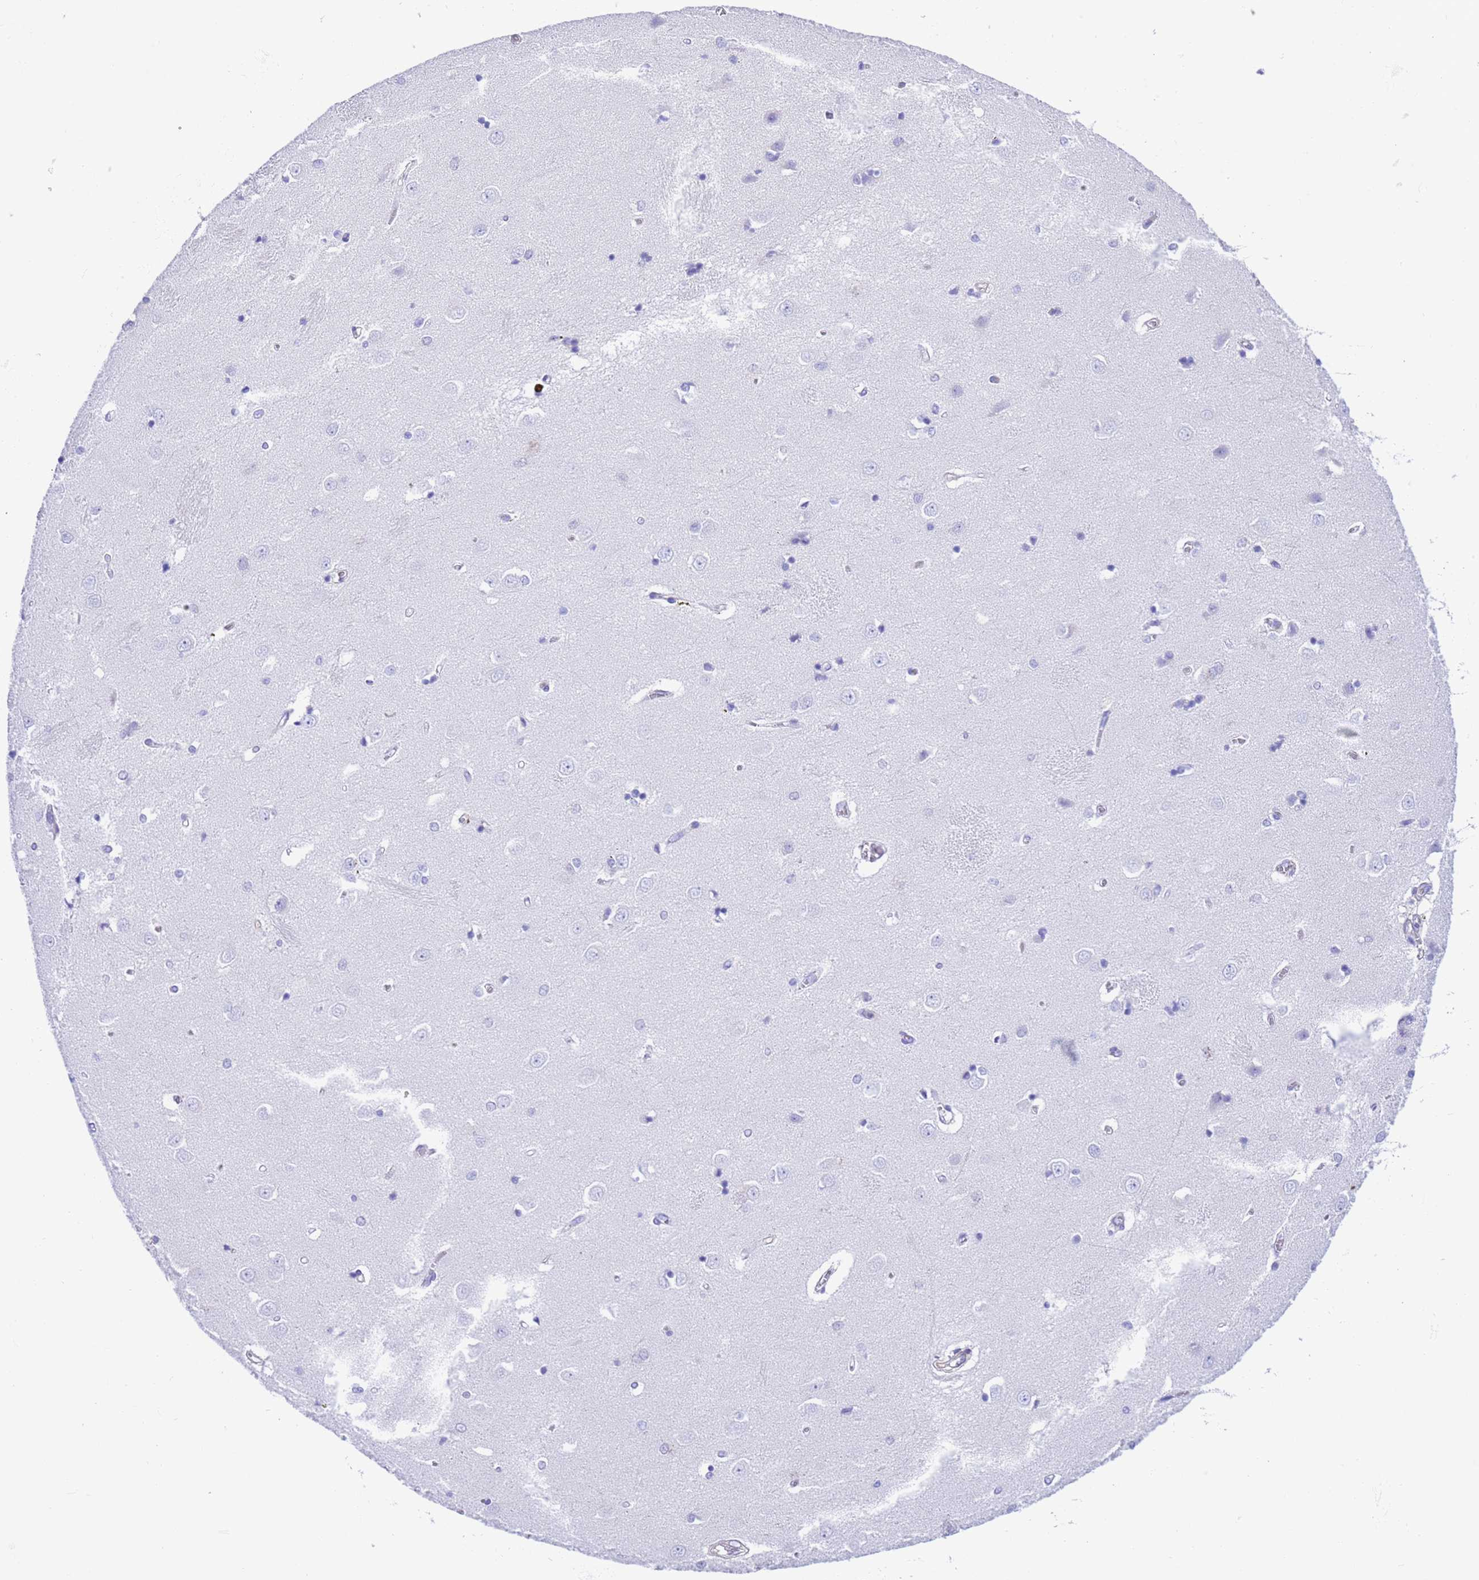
{"staining": {"intensity": "negative", "quantity": "none", "location": "none"}, "tissue": "caudate", "cell_type": "Glial cells", "image_type": "normal", "snomed": [{"axis": "morphology", "description": "Normal tissue, NOS"}, {"axis": "topography", "description": "Lateral ventricle wall"}], "caption": "Immunohistochemistry image of normal caudate: human caudate stained with DAB shows no significant protein positivity in glial cells.", "gene": "C6orf47", "patient": {"sex": "male", "age": 37}}